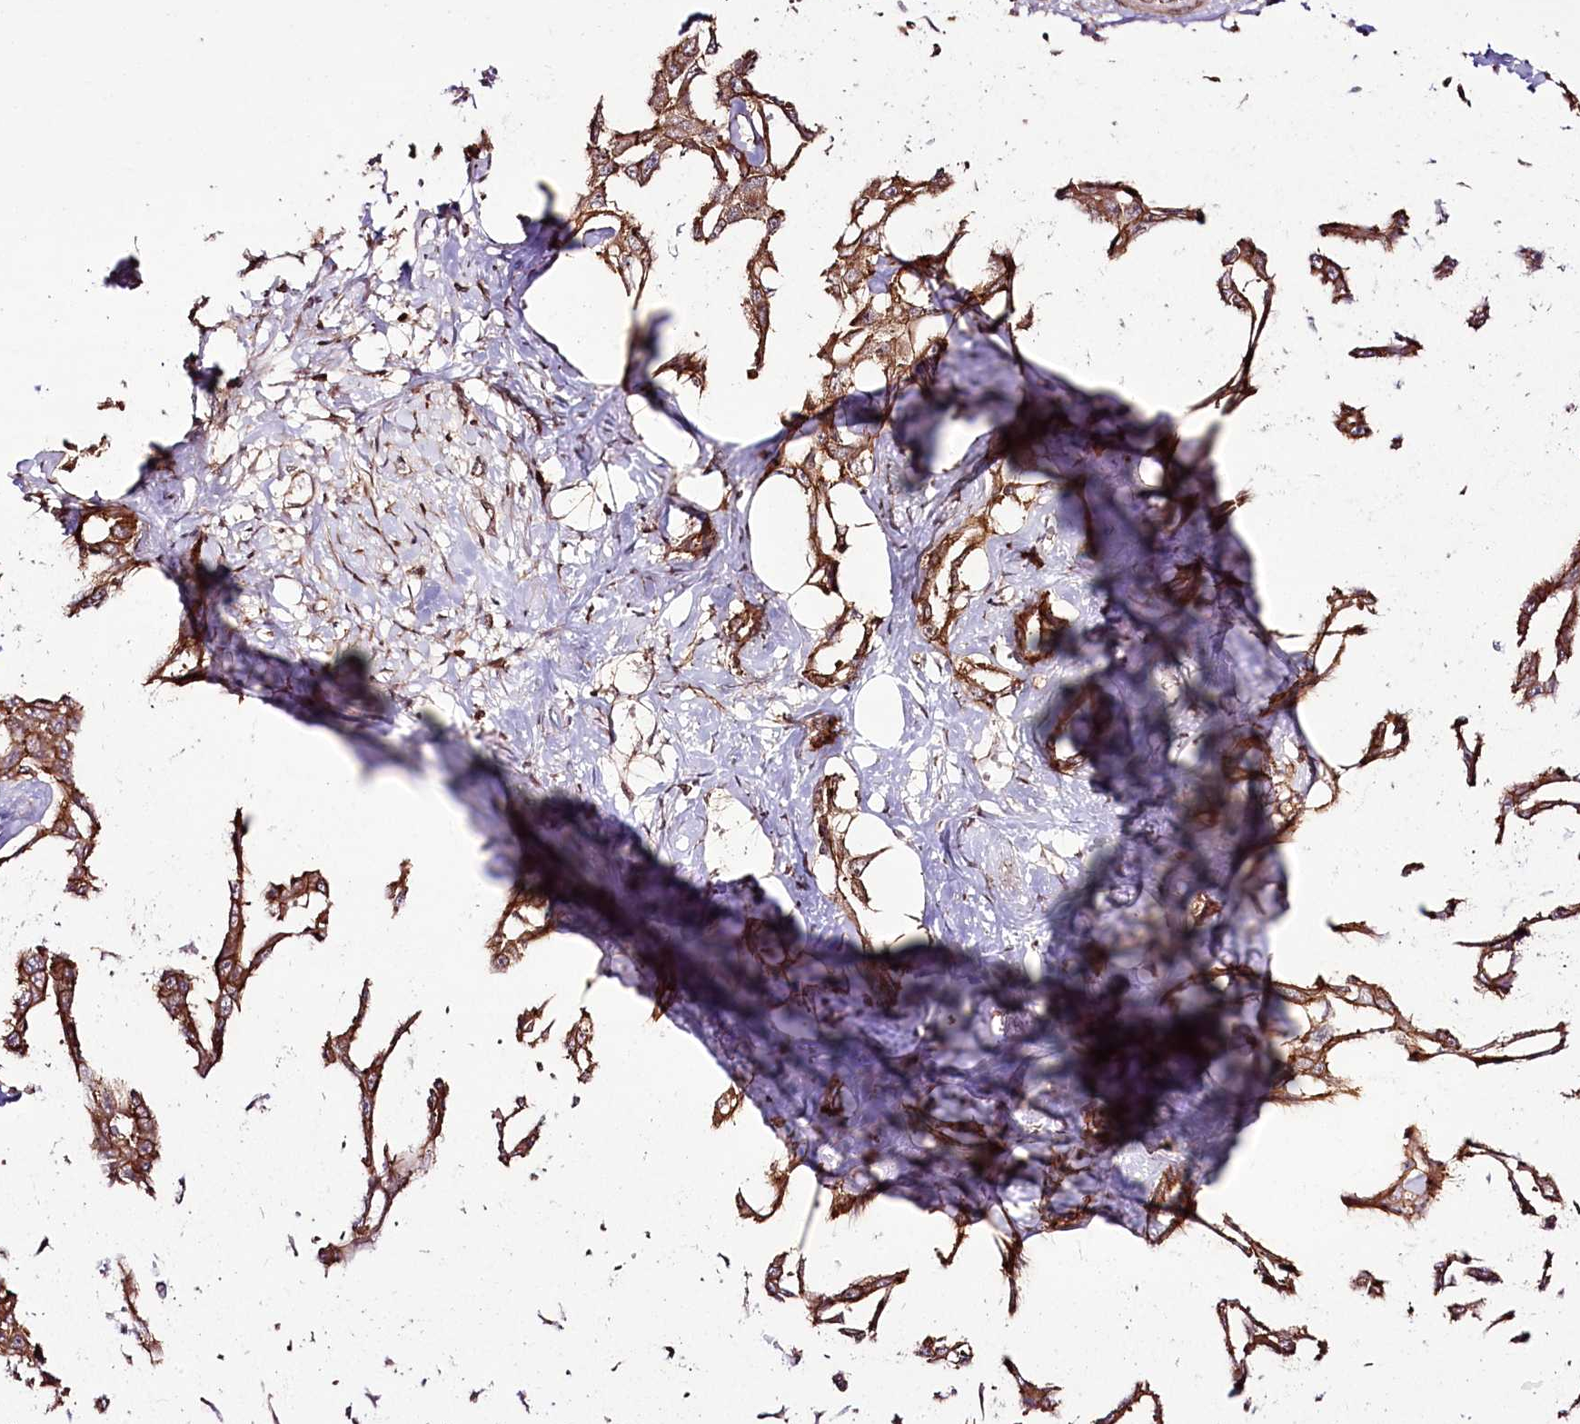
{"staining": {"intensity": "strong", "quantity": ">75%", "location": "cytoplasmic/membranous"}, "tissue": "liver cancer", "cell_type": "Tumor cells", "image_type": "cancer", "snomed": [{"axis": "morphology", "description": "Cholangiocarcinoma"}, {"axis": "topography", "description": "Liver"}], "caption": "Immunohistochemistry of liver cancer (cholangiocarcinoma) shows high levels of strong cytoplasmic/membranous positivity in about >75% of tumor cells. (DAB (3,3'-diaminobenzidine) = brown stain, brightfield microscopy at high magnification).", "gene": "DHX29", "patient": {"sex": "male", "age": 59}}